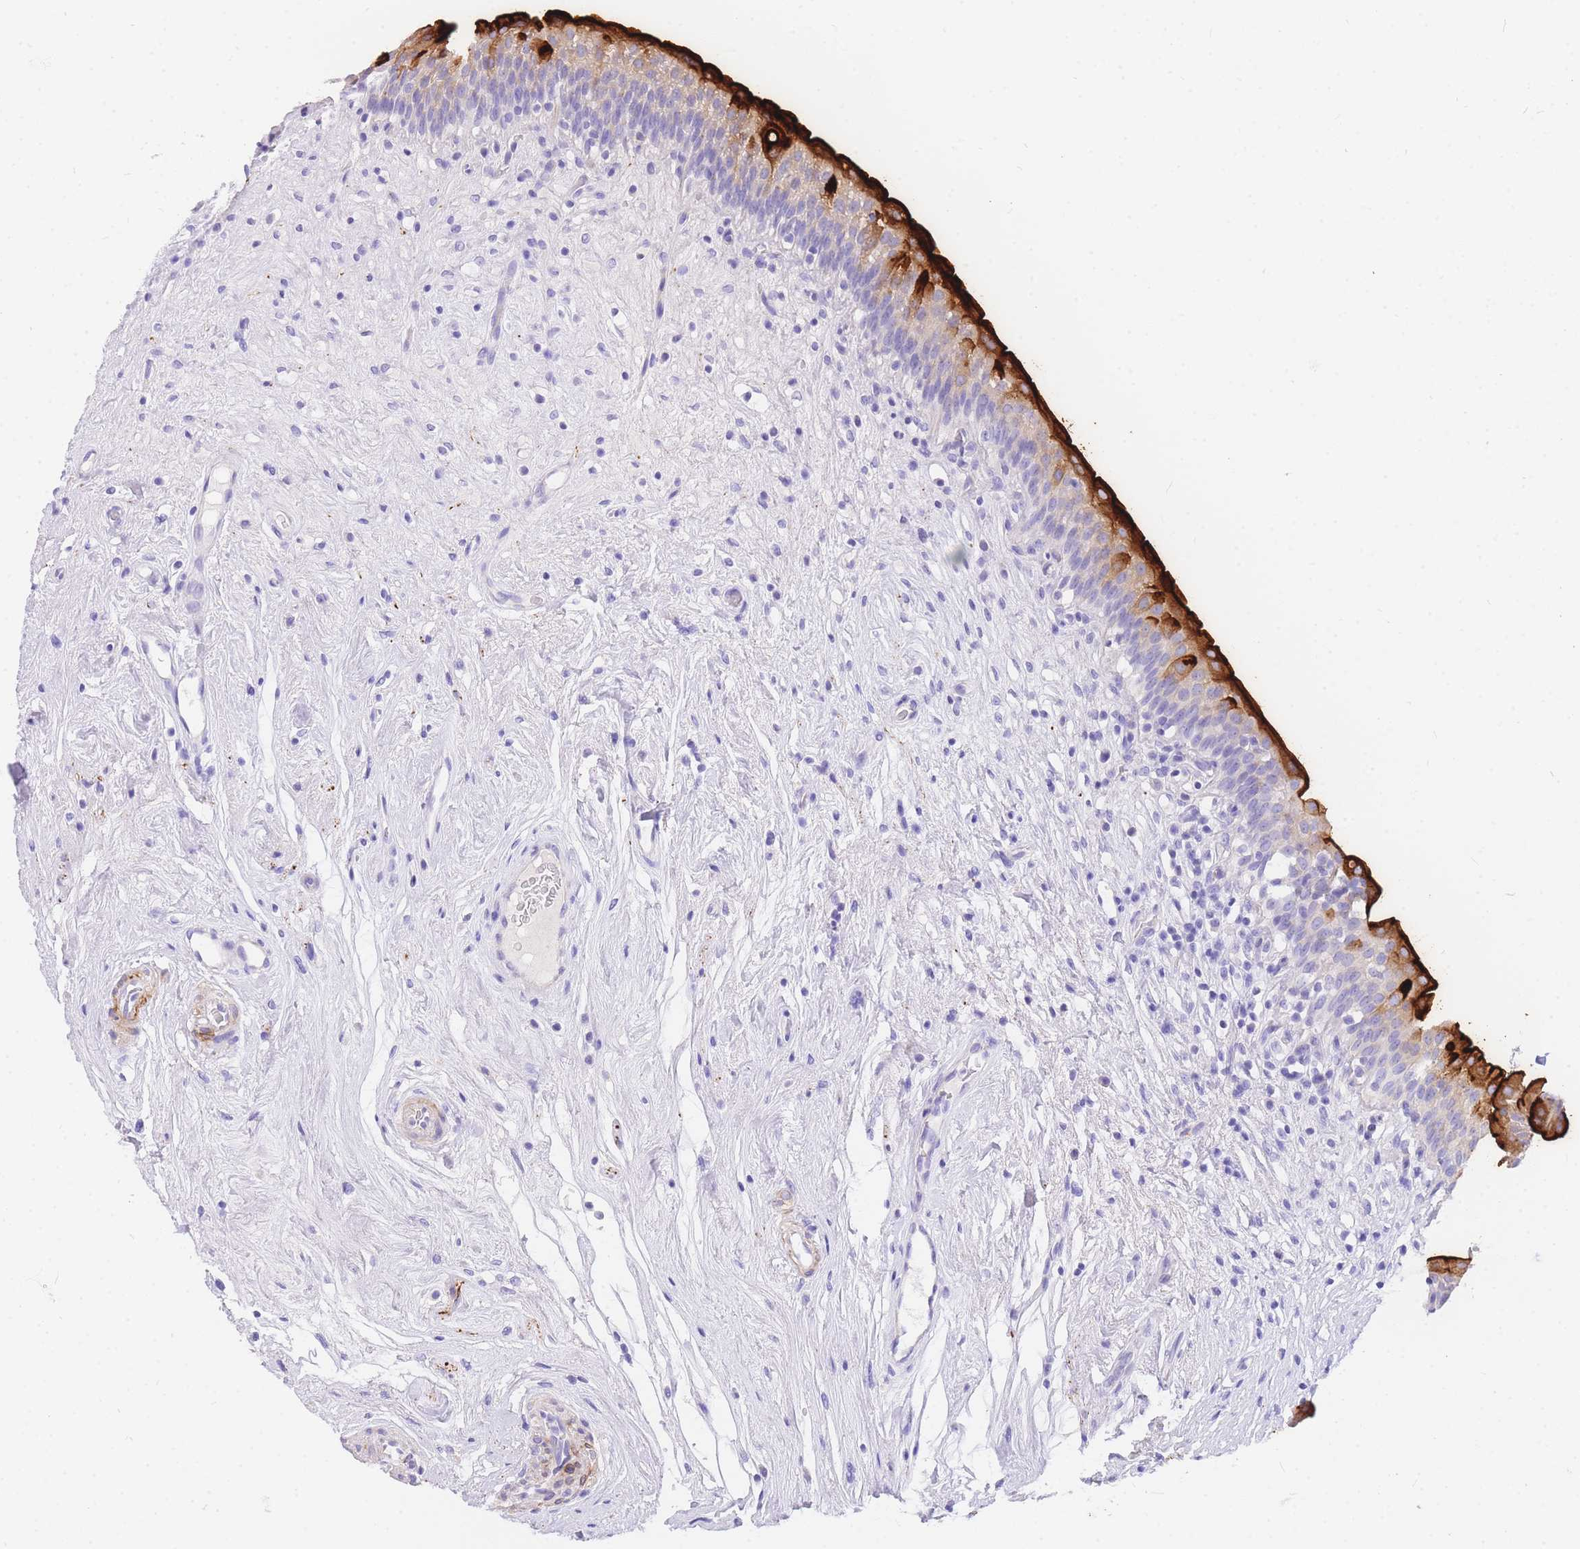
{"staining": {"intensity": "strong", "quantity": "<25%", "location": "cytoplasmic/membranous"}, "tissue": "urinary bladder", "cell_type": "Urothelial cells", "image_type": "normal", "snomed": [{"axis": "morphology", "description": "Normal tissue, NOS"}, {"axis": "topography", "description": "Urinary bladder"}], "caption": "The photomicrograph demonstrates staining of unremarkable urinary bladder, revealing strong cytoplasmic/membranous protein positivity (brown color) within urothelial cells.", "gene": "UPK1A", "patient": {"sex": "male", "age": 83}}